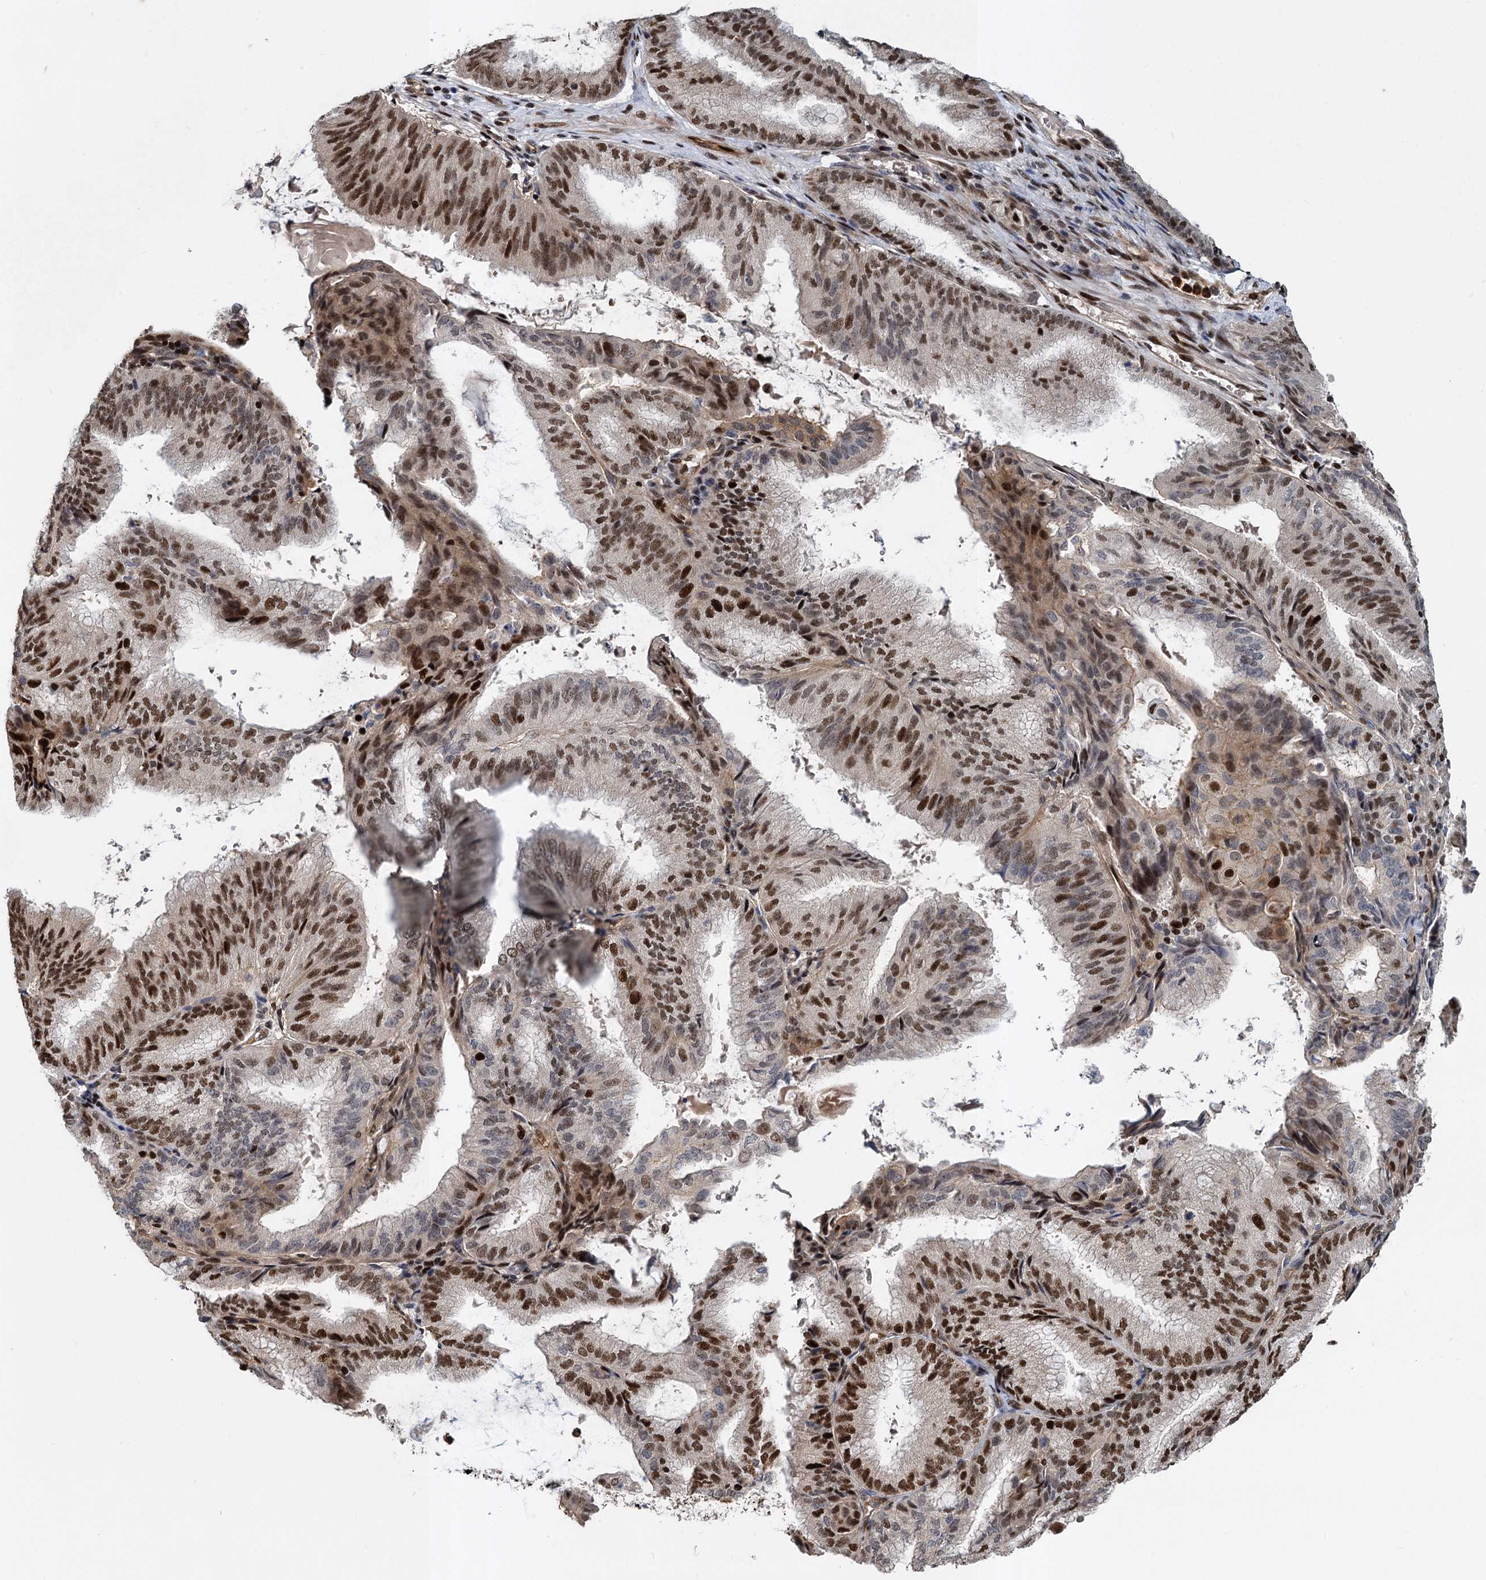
{"staining": {"intensity": "strong", "quantity": "25%-75%", "location": "nuclear"}, "tissue": "endometrial cancer", "cell_type": "Tumor cells", "image_type": "cancer", "snomed": [{"axis": "morphology", "description": "Adenocarcinoma, NOS"}, {"axis": "topography", "description": "Endometrium"}], "caption": "Human endometrial adenocarcinoma stained for a protein (brown) displays strong nuclear positive positivity in about 25%-75% of tumor cells.", "gene": "ANKRD49", "patient": {"sex": "female", "age": 49}}